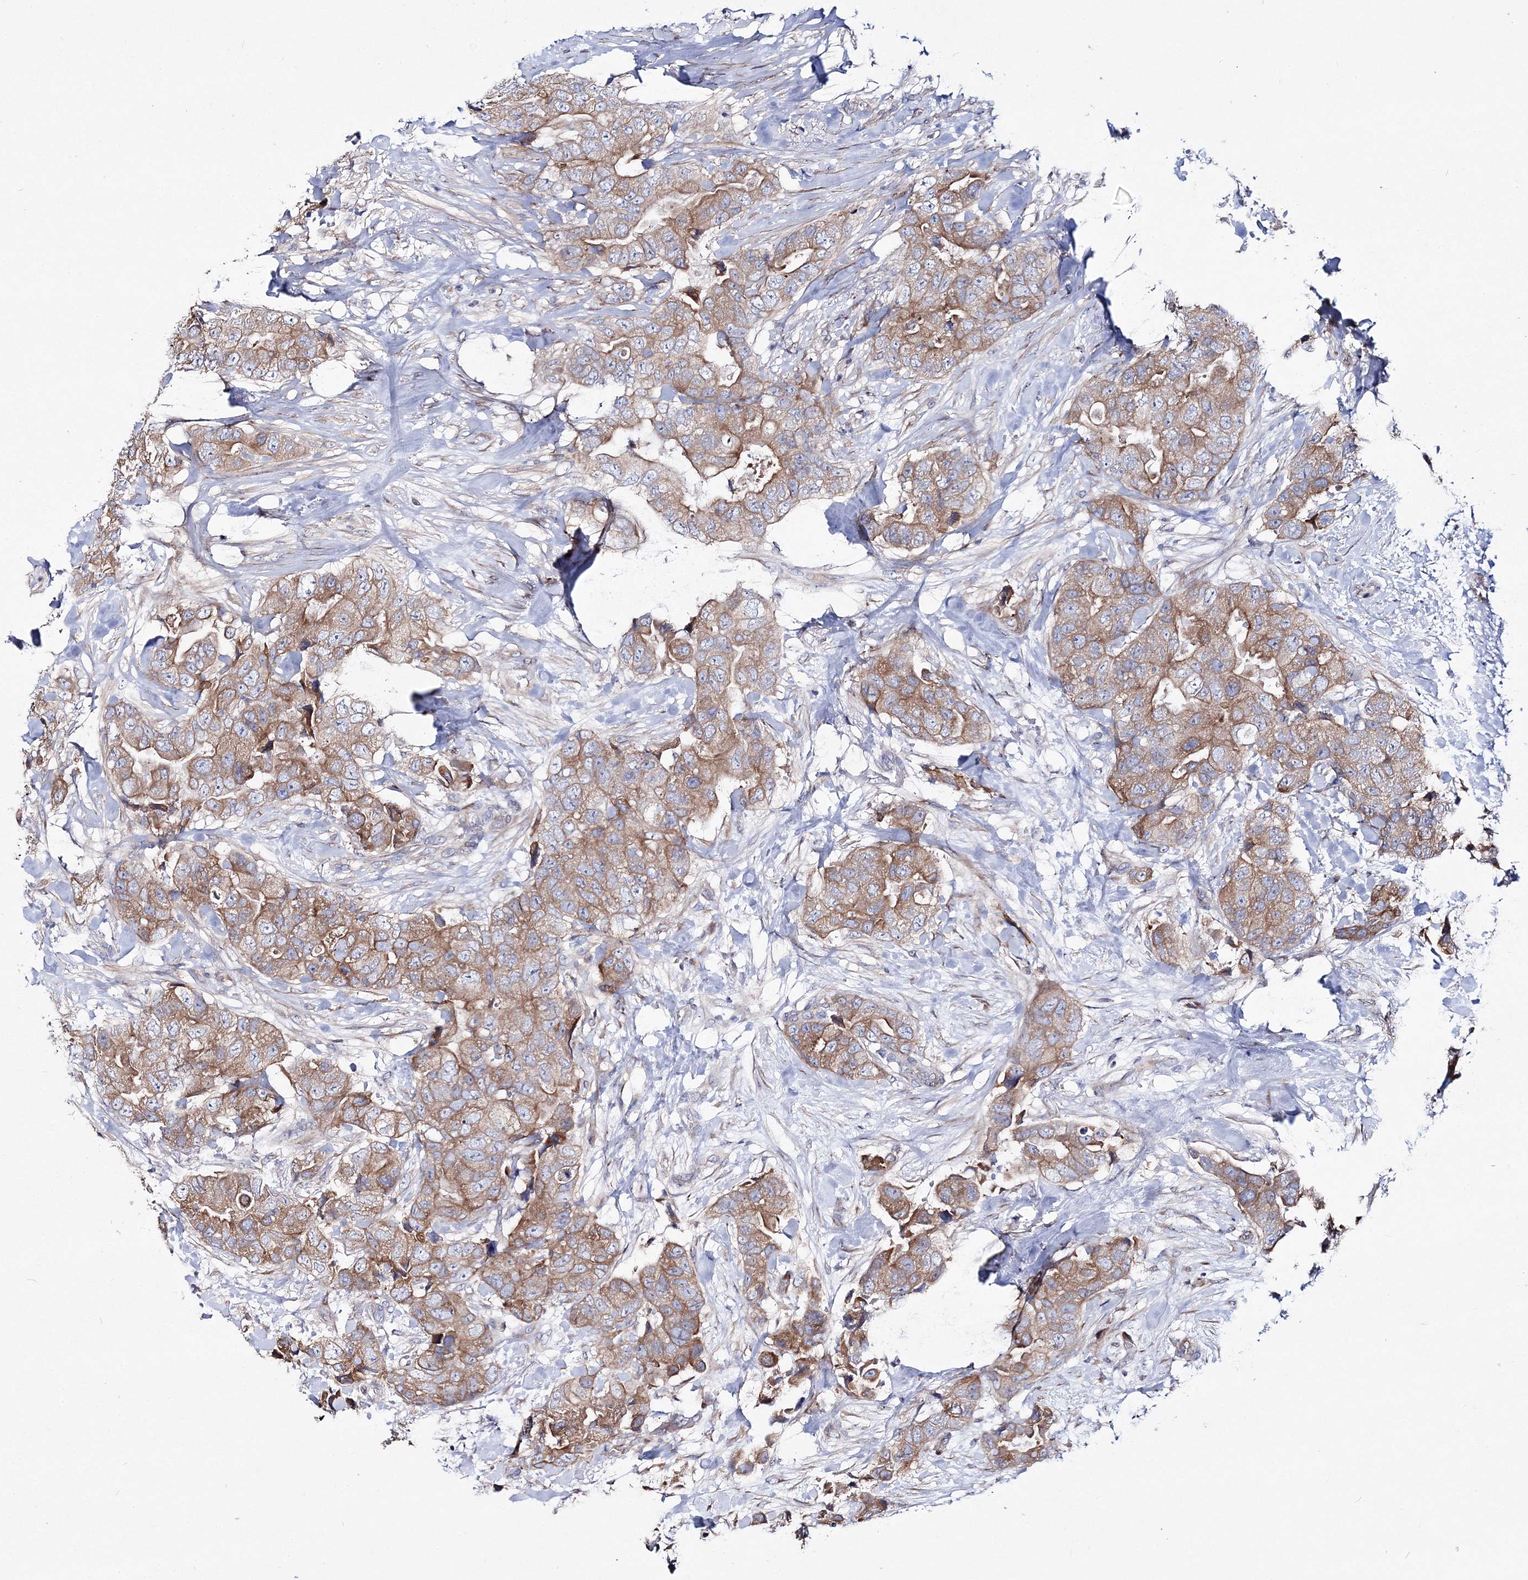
{"staining": {"intensity": "moderate", "quantity": ">75%", "location": "cytoplasmic/membranous"}, "tissue": "breast cancer", "cell_type": "Tumor cells", "image_type": "cancer", "snomed": [{"axis": "morphology", "description": "Duct carcinoma"}, {"axis": "topography", "description": "Breast"}], "caption": "Protein analysis of breast invasive ductal carcinoma tissue reveals moderate cytoplasmic/membranous positivity in about >75% of tumor cells. The staining was performed using DAB (3,3'-diaminobenzidine), with brown indicating positive protein expression. Nuclei are stained blue with hematoxylin.", "gene": "ARHGAP32", "patient": {"sex": "female", "age": 62}}